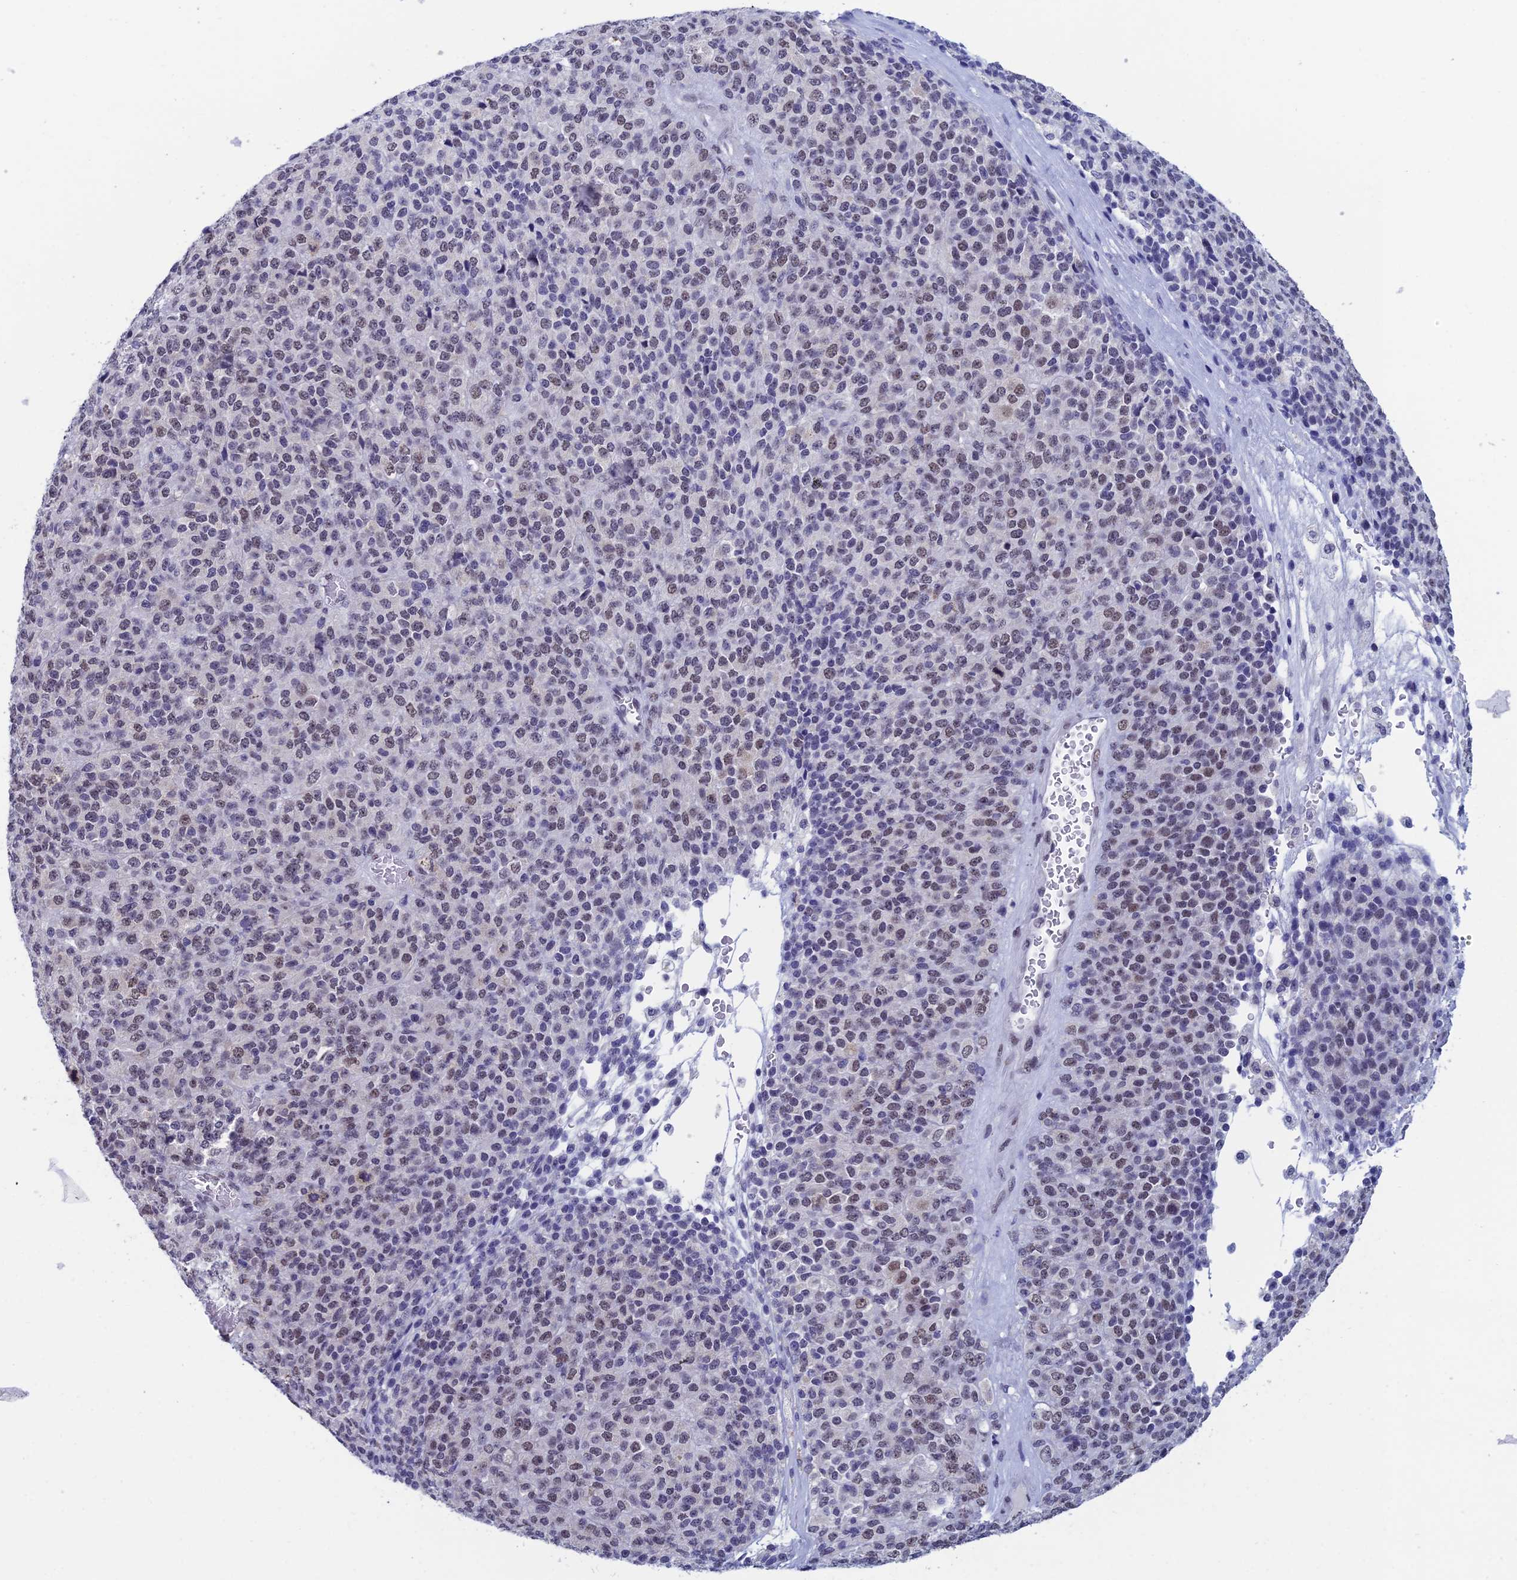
{"staining": {"intensity": "weak", "quantity": "25%-75%", "location": "nuclear"}, "tissue": "melanoma", "cell_type": "Tumor cells", "image_type": "cancer", "snomed": [{"axis": "morphology", "description": "Malignant melanoma, Metastatic site"}, {"axis": "topography", "description": "Brain"}], "caption": "This micrograph displays immunohistochemistry staining of human malignant melanoma (metastatic site), with low weak nuclear staining in approximately 25%-75% of tumor cells.", "gene": "NABP2", "patient": {"sex": "female", "age": 56}}